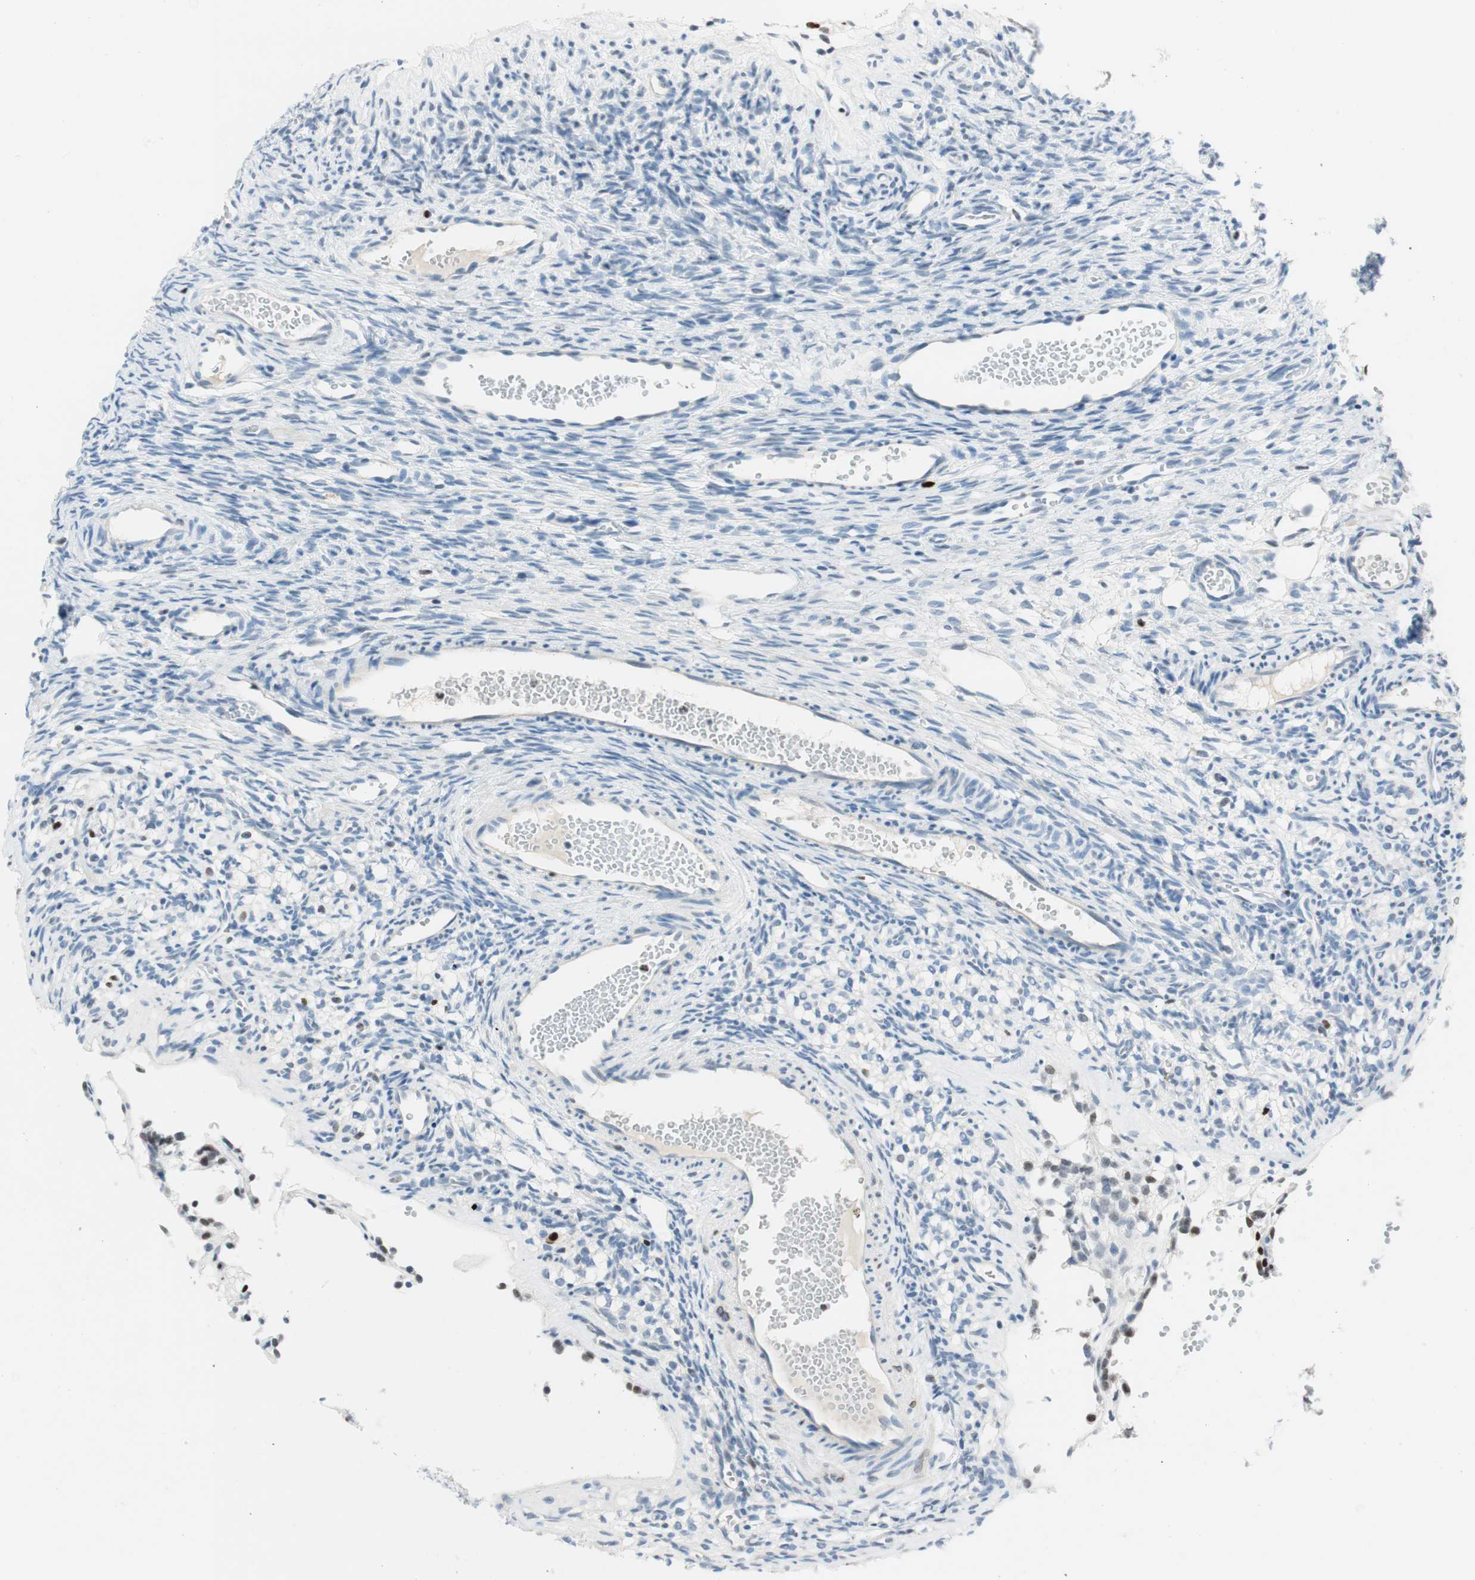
{"staining": {"intensity": "negative", "quantity": "none", "location": "none"}, "tissue": "ovary", "cell_type": "Ovarian stroma cells", "image_type": "normal", "snomed": [{"axis": "morphology", "description": "Normal tissue, NOS"}, {"axis": "topography", "description": "Ovary"}], "caption": "Ovarian stroma cells are negative for brown protein staining in normal ovary. The staining was performed using DAB (3,3'-diaminobenzidine) to visualize the protein expression in brown, while the nuclei were stained in blue with hematoxylin (Magnification: 20x).", "gene": "EZH2", "patient": {"sex": "female", "age": 35}}